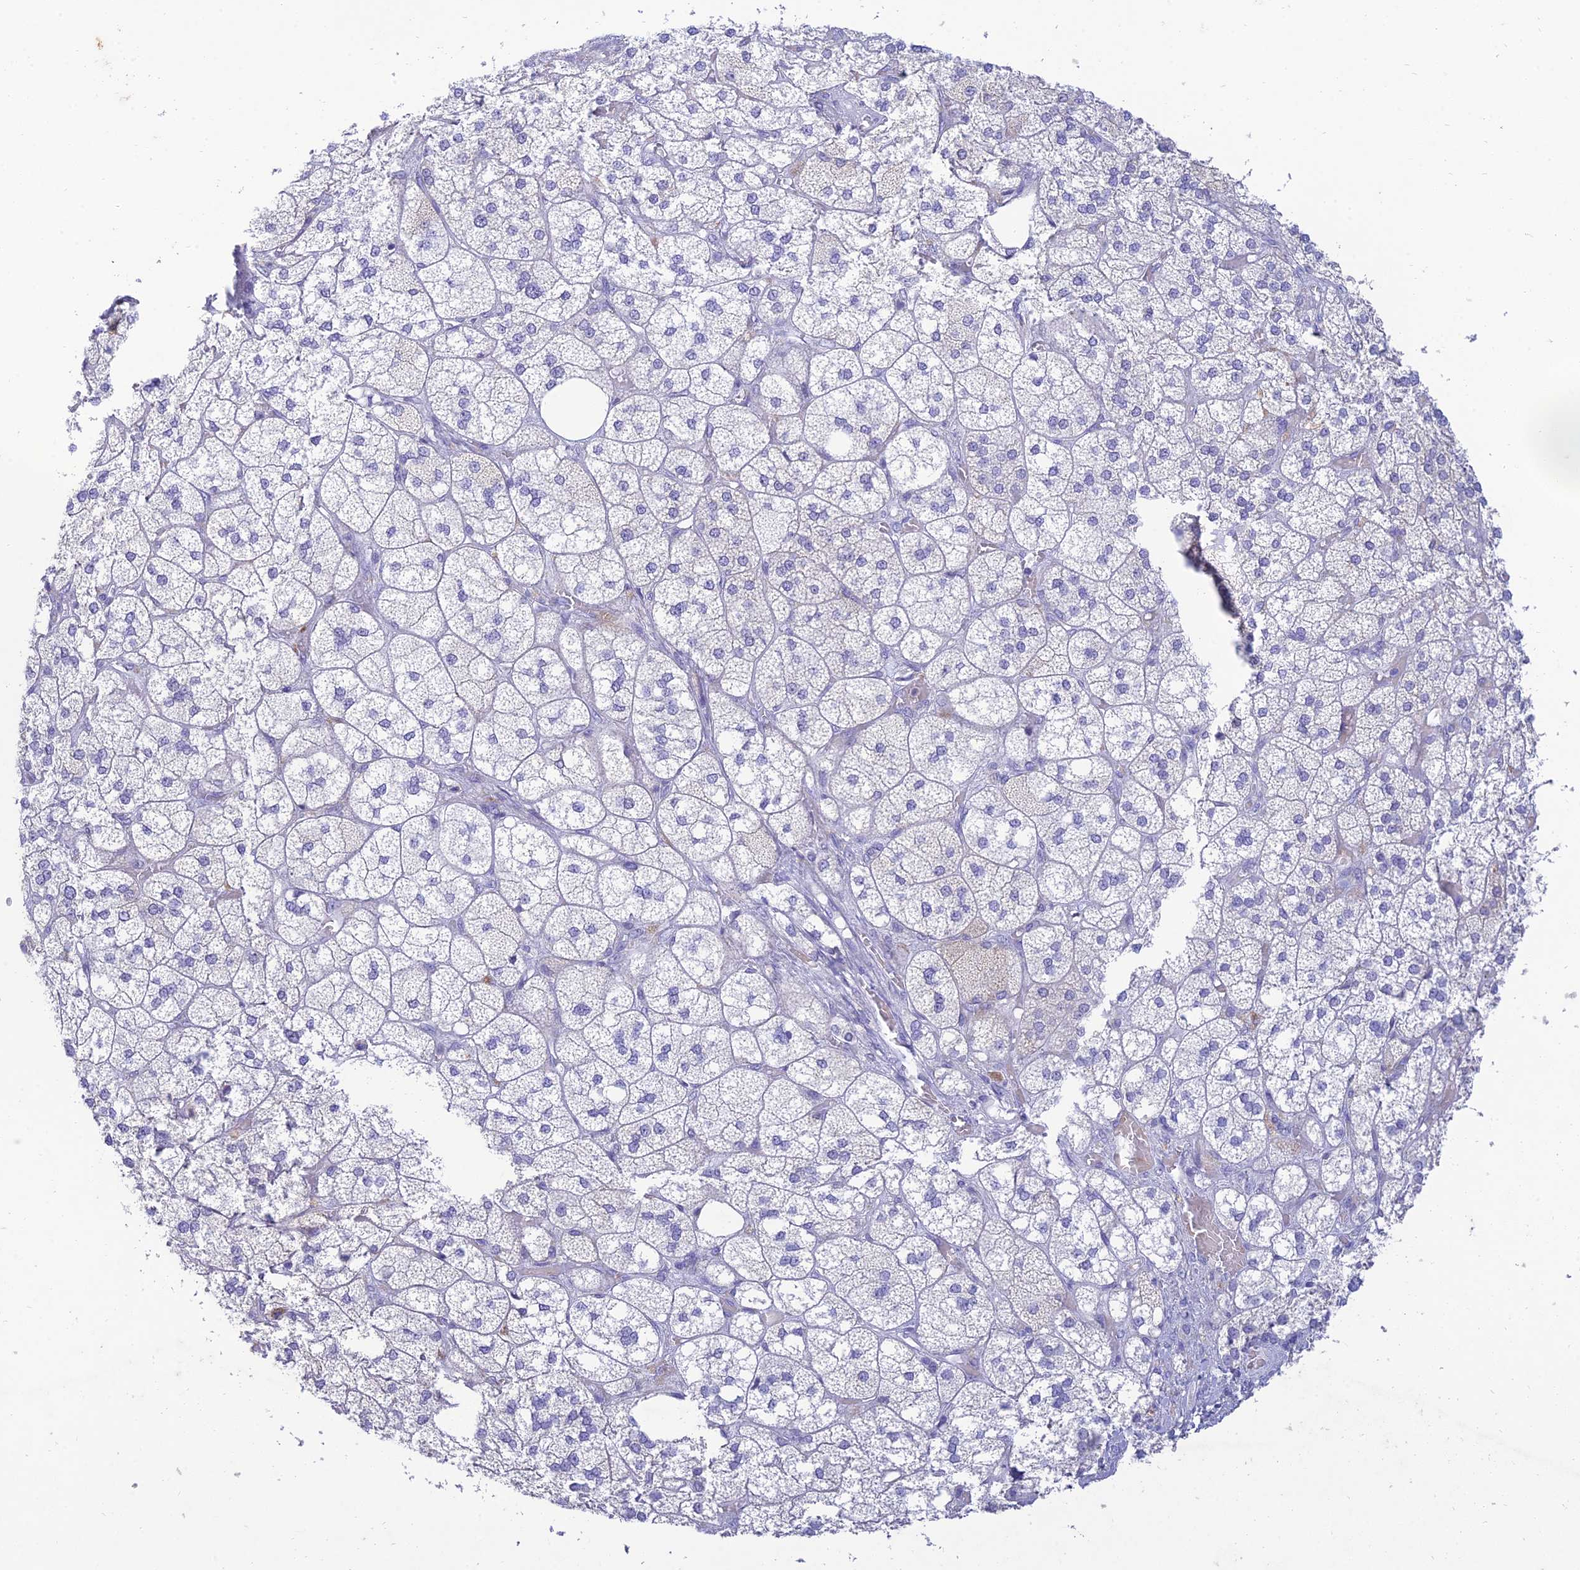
{"staining": {"intensity": "negative", "quantity": "none", "location": "none"}, "tissue": "adrenal gland", "cell_type": "Glandular cells", "image_type": "normal", "snomed": [{"axis": "morphology", "description": "Normal tissue, NOS"}, {"axis": "topography", "description": "Adrenal gland"}], "caption": "Immunohistochemical staining of unremarkable adrenal gland exhibits no significant positivity in glandular cells.", "gene": "MAL2", "patient": {"sex": "male", "age": 61}}